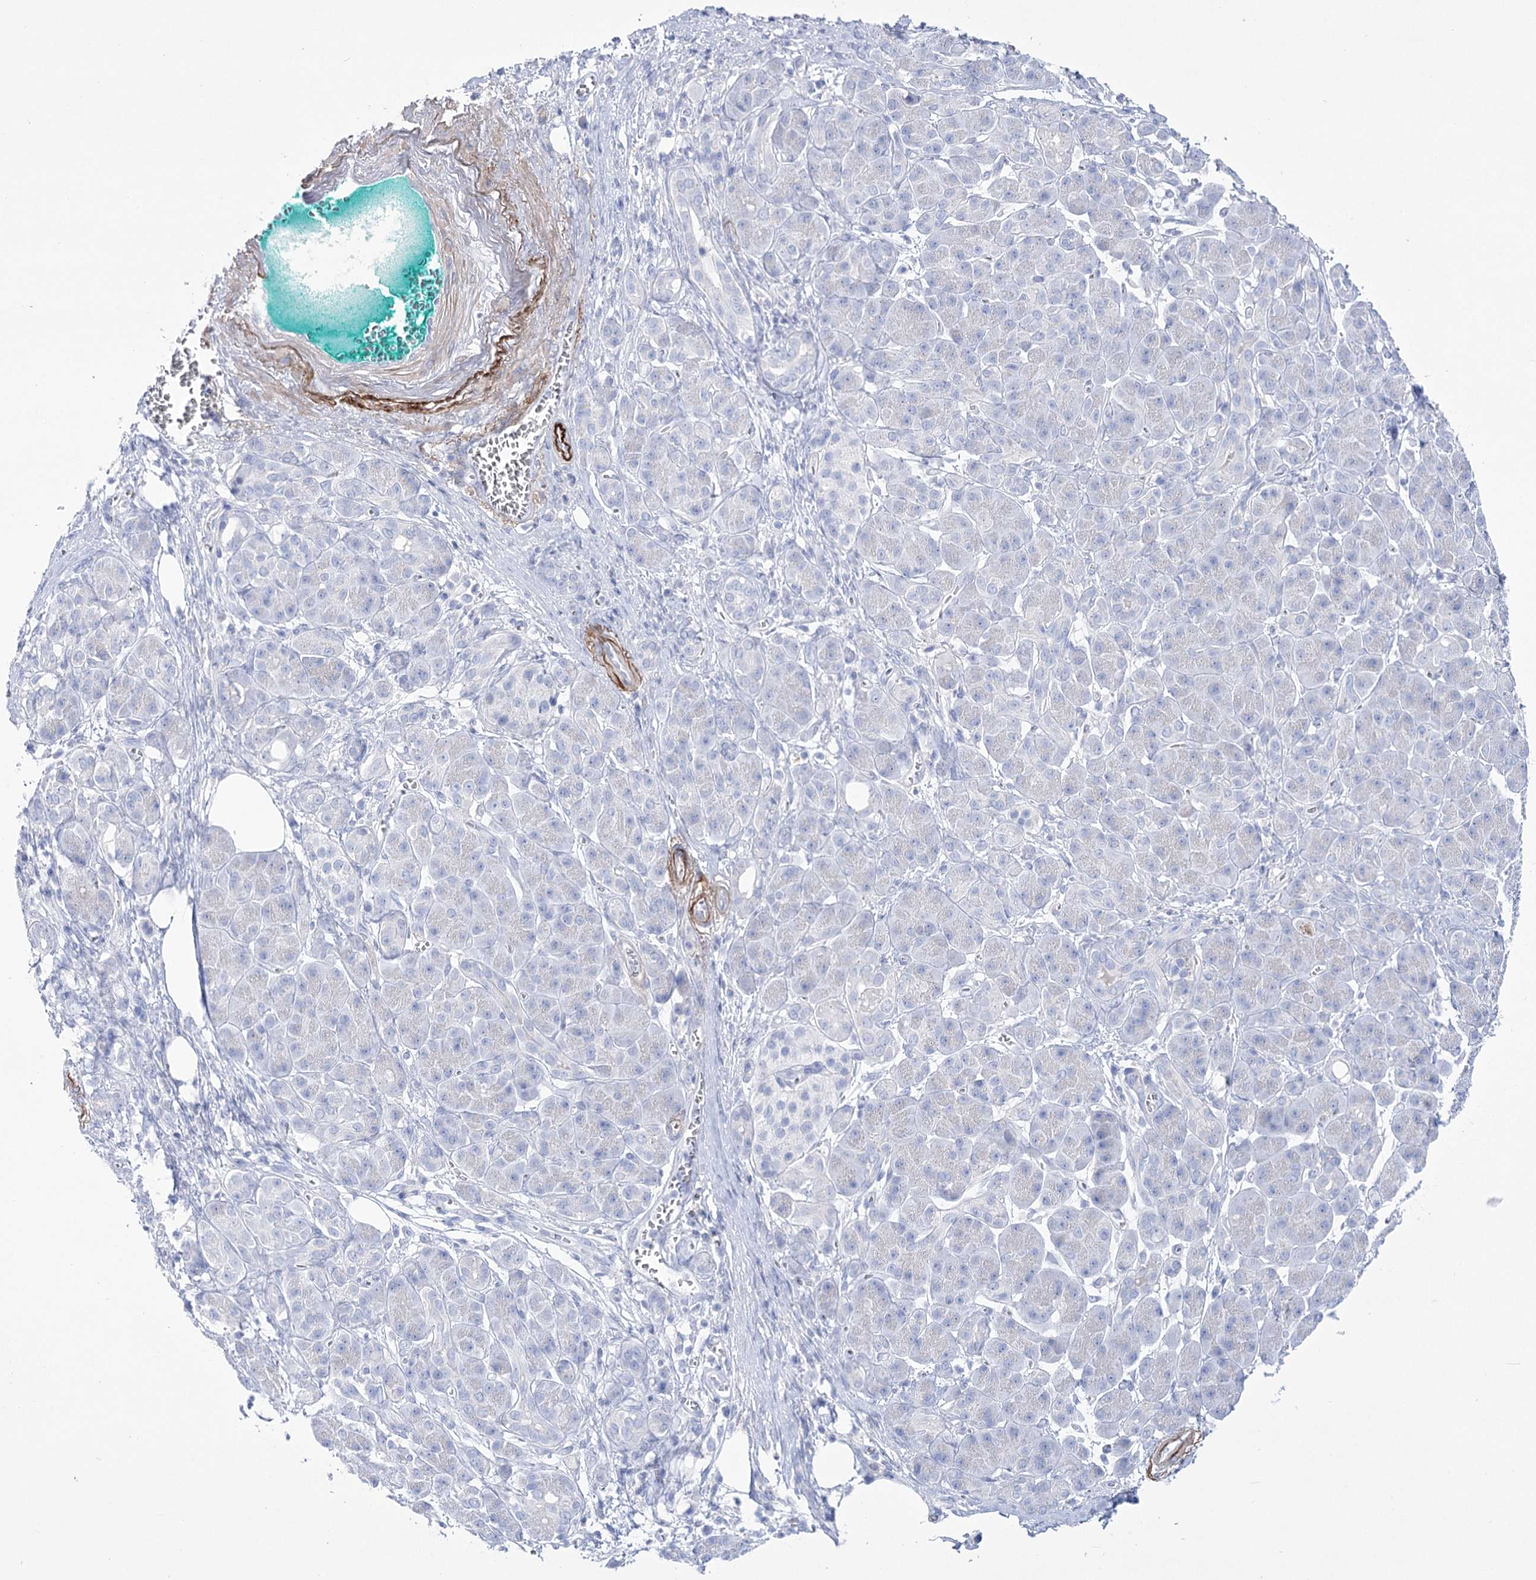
{"staining": {"intensity": "negative", "quantity": "none", "location": "none"}, "tissue": "pancreatic cancer", "cell_type": "Tumor cells", "image_type": "cancer", "snomed": [{"axis": "morphology", "description": "Adenocarcinoma, NOS"}, {"axis": "topography", "description": "Pancreas"}], "caption": "Immunohistochemistry (IHC) photomicrograph of human pancreatic cancer stained for a protein (brown), which reveals no staining in tumor cells.", "gene": "PCDHA1", "patient": {"sex": "male", "age": 78}}